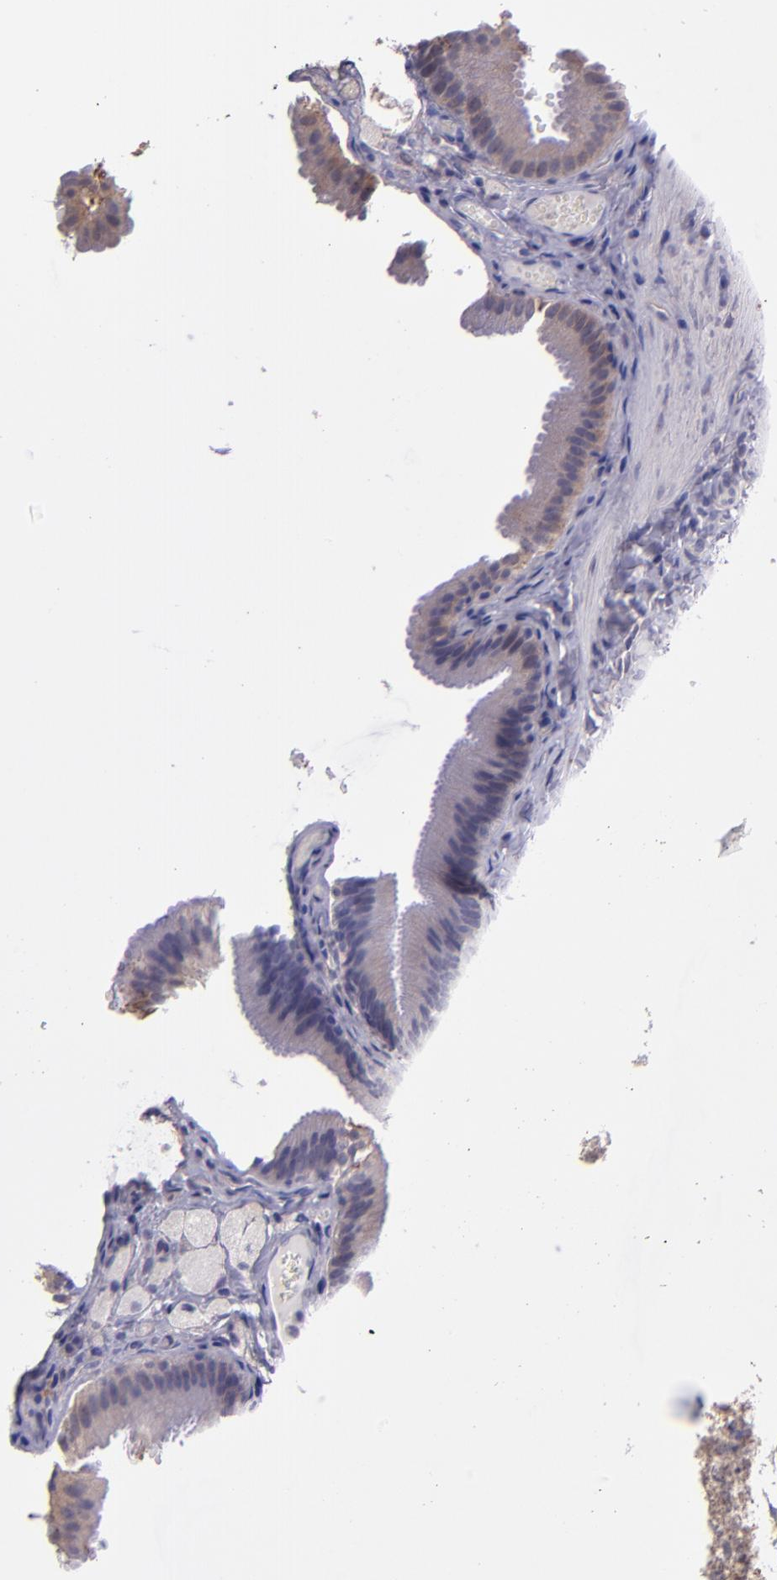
{"staining": {"intensity": "weak", "quantity": "25%-75%", "location": "cytoplasmic/membranous"}, "tissue": "gallbladder", "cell_type": "Glandular cells", "image_type": "normal", "snomed": [{"axis": "morphology", "description": "Normal tissue, NOS"}, {"axis": "topography", "description": "Gallbladder"}], "caption": "Glandular cells show low levels of weak cytoplasmic/membranous staining in approximately 25%-75% of cells in normal human gallbladder. (Stains: DAB in brown, nuclei in blue, Microscopy: brightfield microscopy at high magnification).", "gene": "PAPPA", "patient": {"sex": "female", "age": 24}}